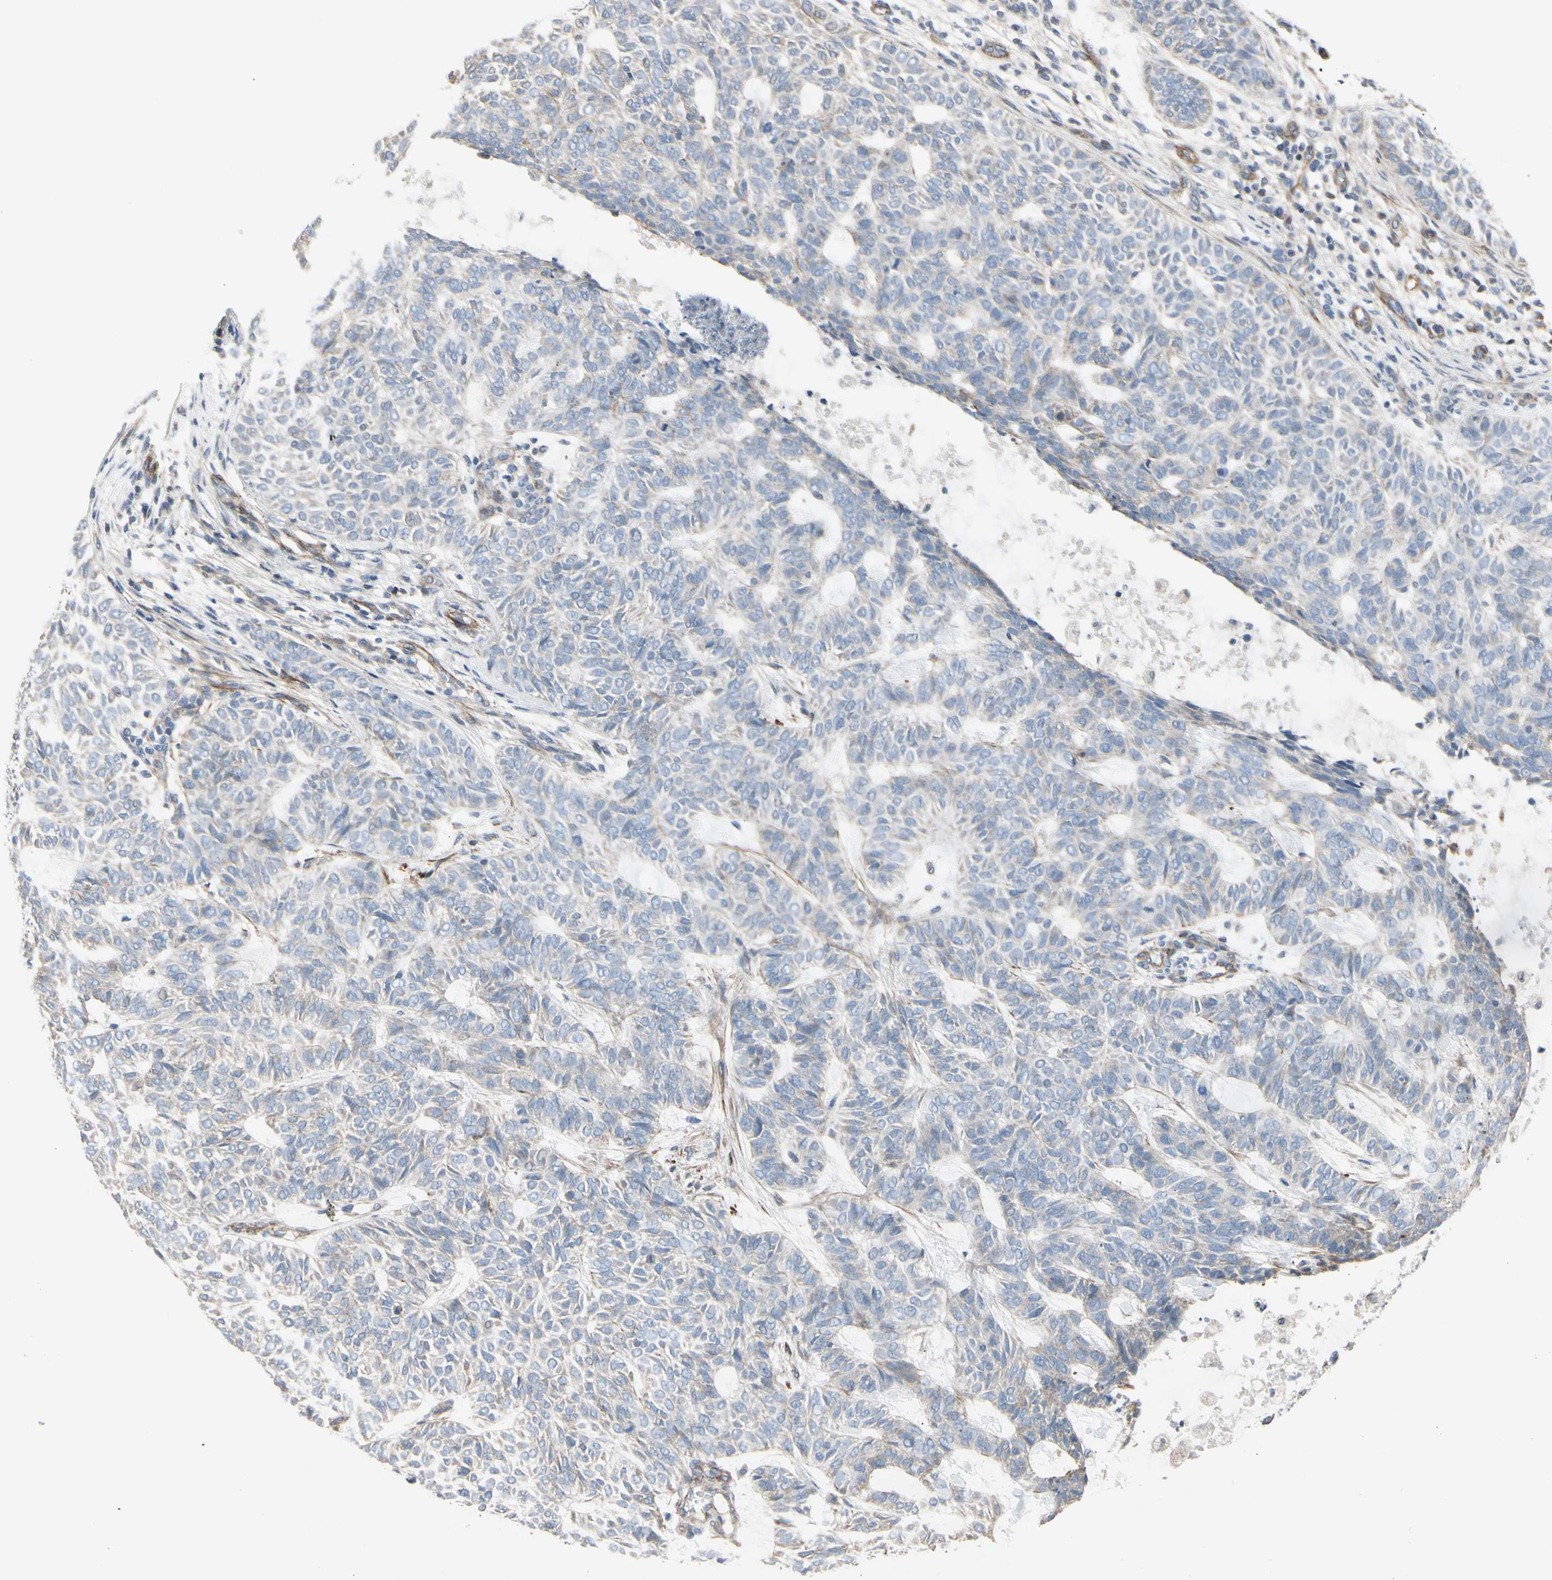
{"staining": {"intensity": "weak", "quantity": "<25%", "location": "cytoplasmic/membranous"}, "tissue": "skin cancer", "cell_type": "Tumor cells", "image_type": "cancer", "snomed": [{"axis": "morphology", "description": "Basal cell carcinoma"}, {"axis": "topography", "description": "Skin"}], "caption": "A histopathology image of human skin basal cell carcinoma is negative for staining in tumor cells.", "gene": "TPM1", "patient": {"sex": "male", "age": 87}}